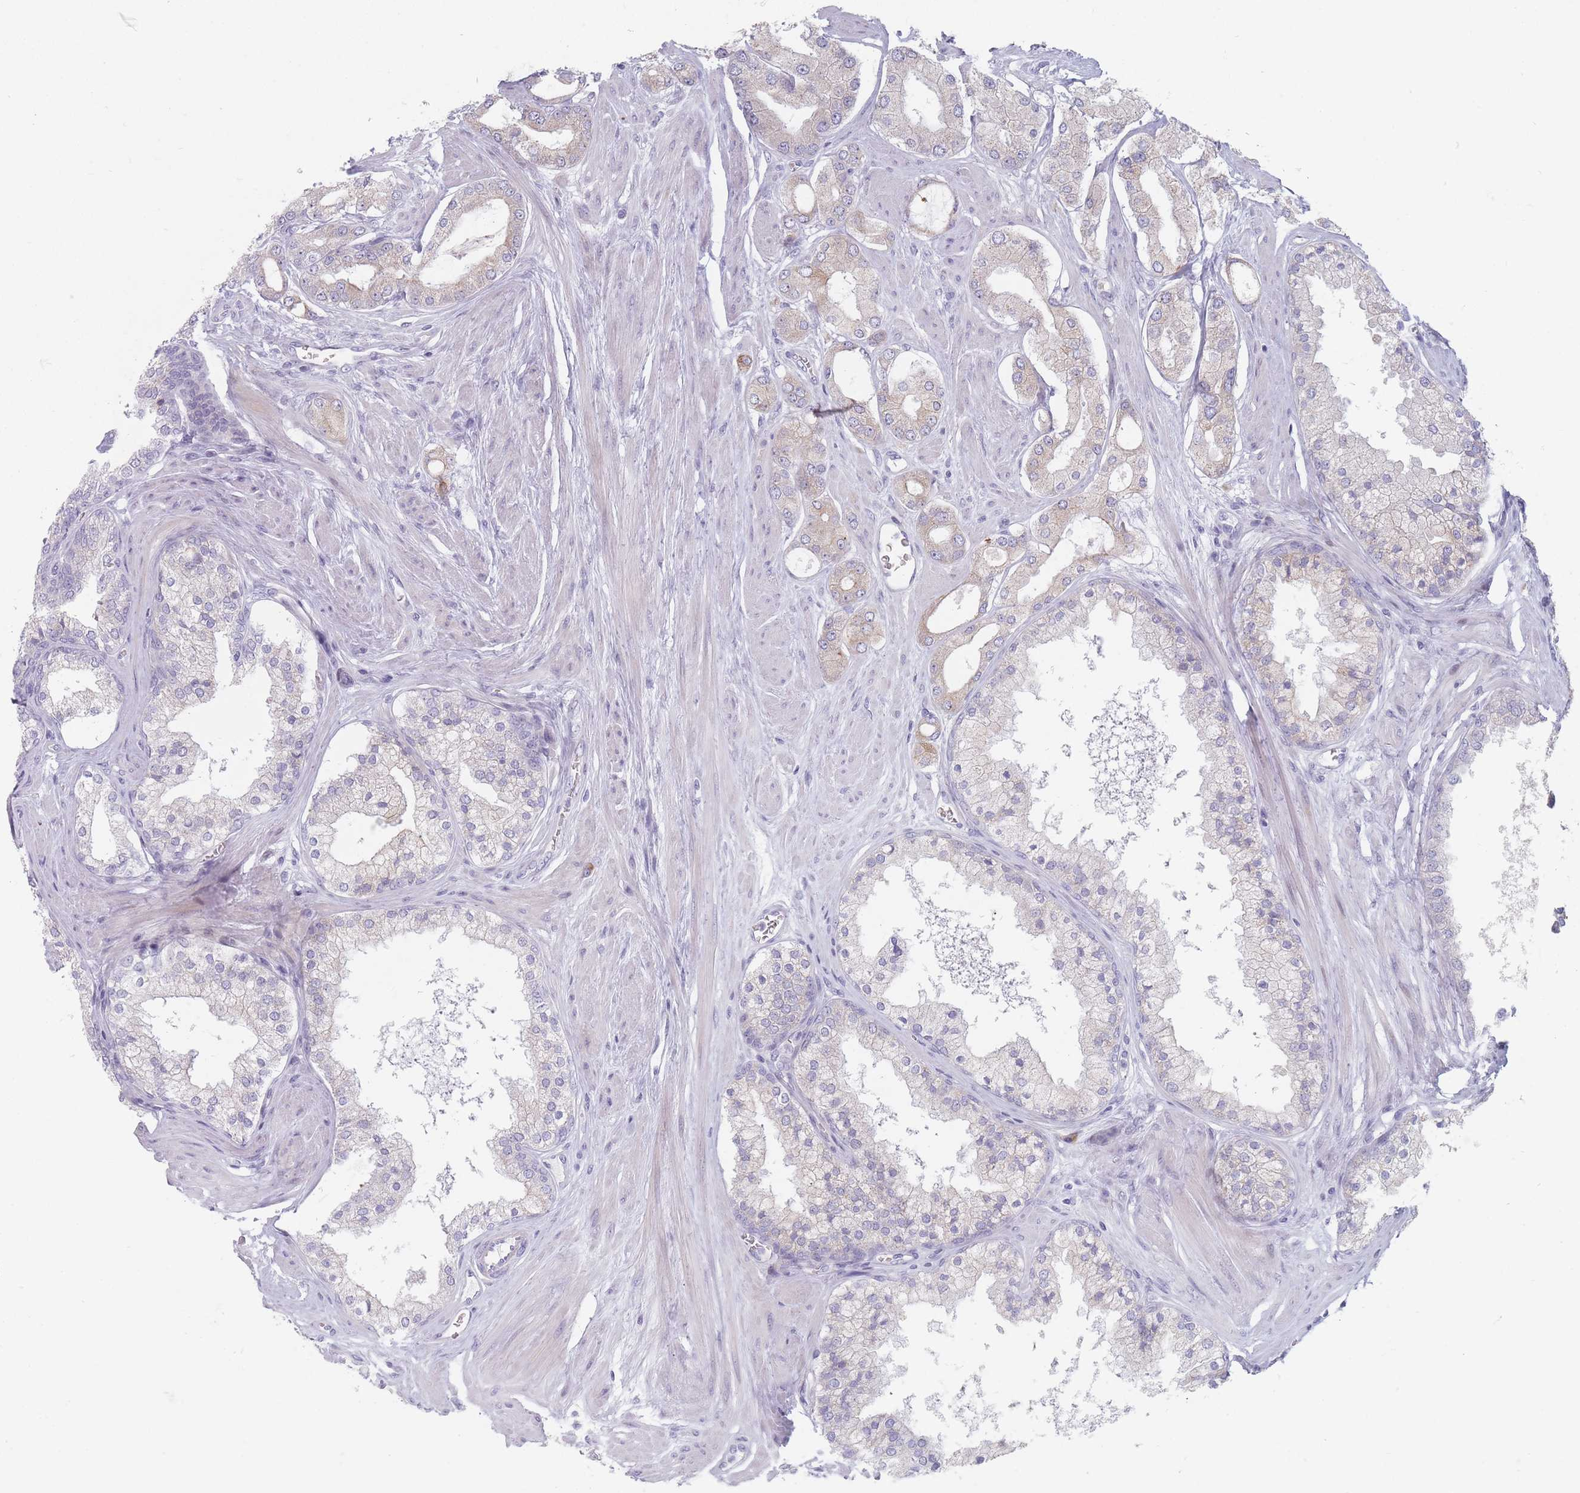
{"staining": {"intensity": "weak", "quantity": "25%-75%", "location": "cytoplasmic/membranous"}, "tissue": "prostate cancer", "cell_type": "Tumor cells", "image_type": "cancer", "snomed": [{"axis": "morphology", "description": "Adenocarcinoma, Low grade"}, {"axis": "topography", "description": "Prostate"}], "caption": "A photomicrograph of human prostate cancer stained for a protein shows weak cytoplasmic/membranous brown staining in tumor cells. (Stains: DAB in brown, nuclei in blue, Microscopy: brightfield microscopy at high magnification).", "gene": "SPATS1", "patient": {"sex": "male", "age": 42}}